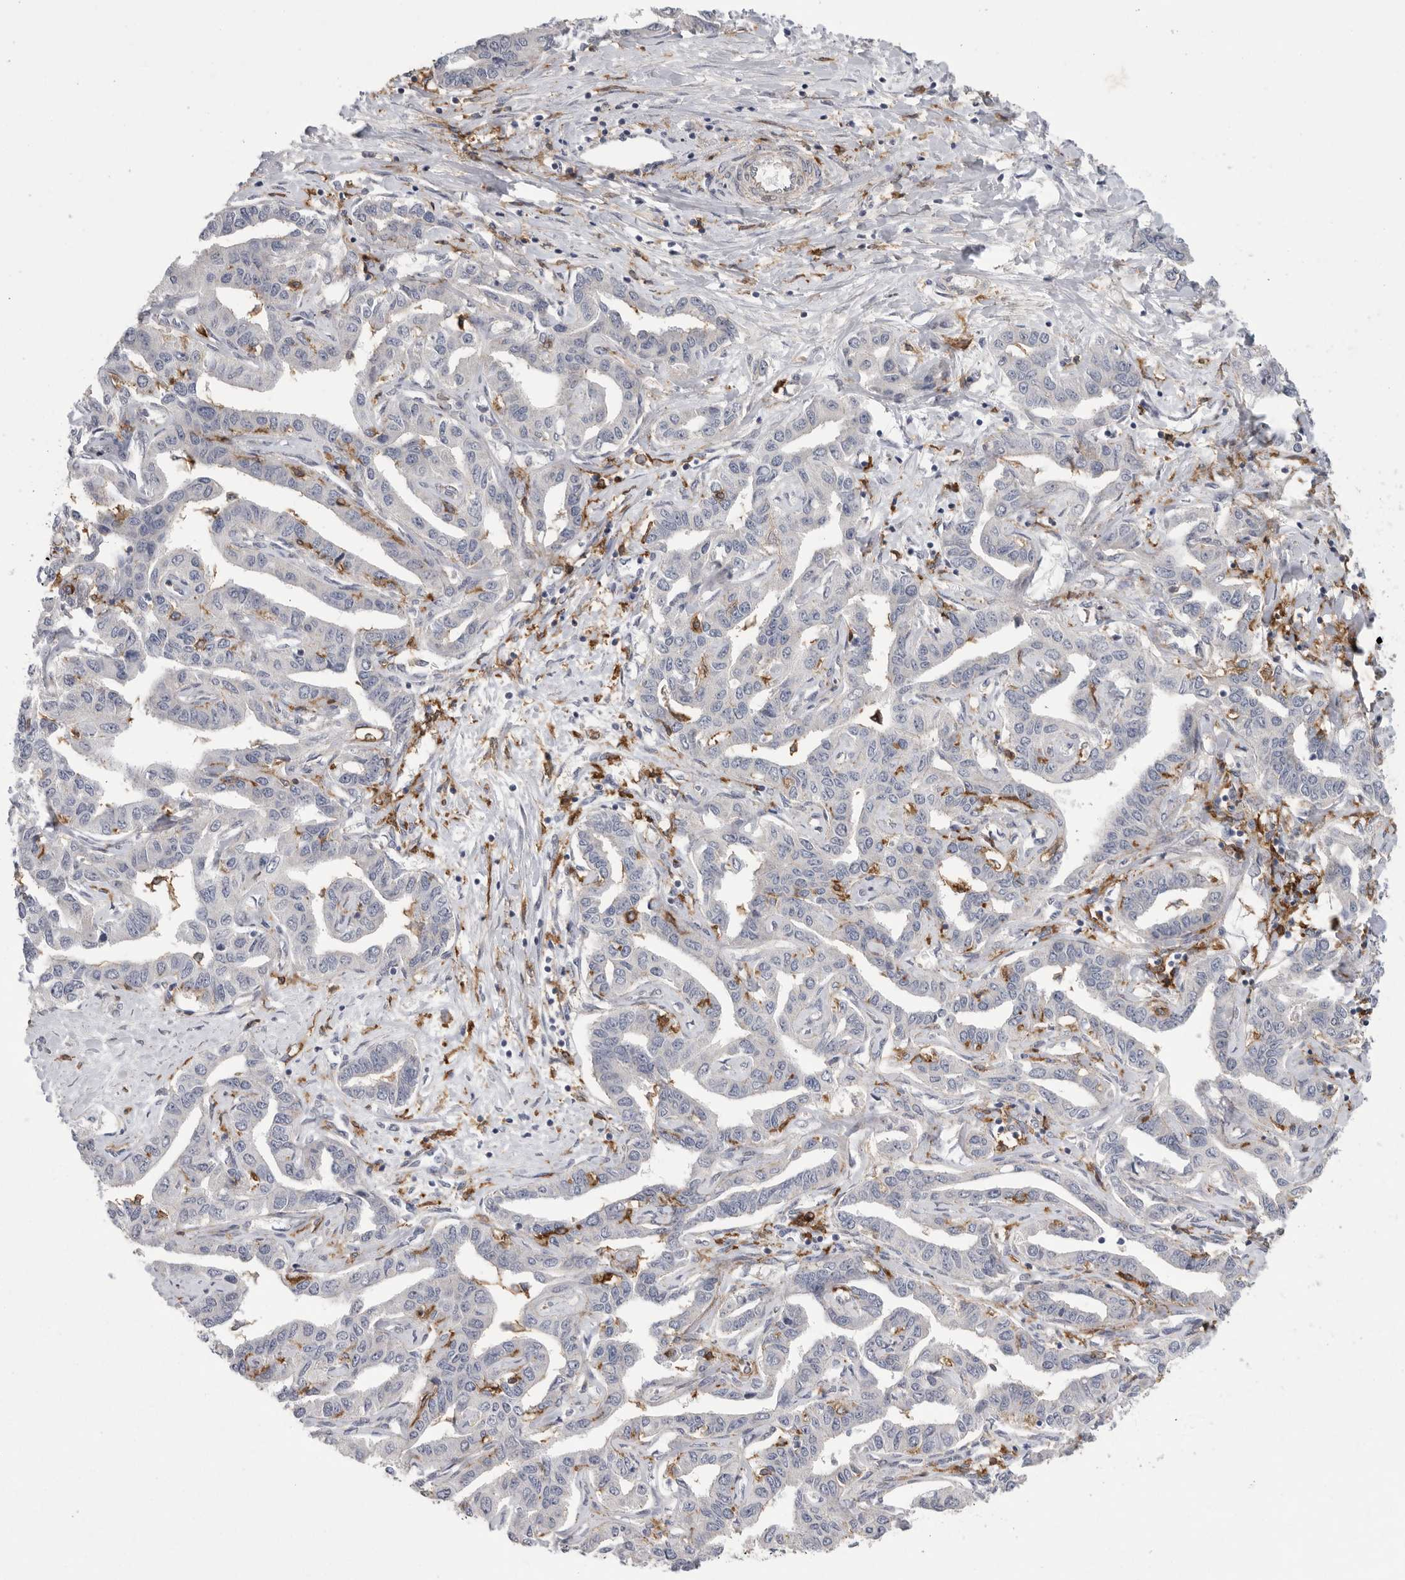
{"staining": {"intensity": "negative", "quantity": "none", "location": "none"}, "tissue": "liver cancer", "cell_type": "Tumor cells", "image_type": "cancer", "snomed": [{"axis": "morphology", "description": "Cholangiocarcinoma"}, {"axis": "topography", "description": "Liver"}], "caption": "IHC image of neoplastic tissue: human liver cancer stained with DAB exhibits no significant protein expression in tumor cells.", "gene": "SIGLEC10", "patient": {"sex": "male", "age": 59}}